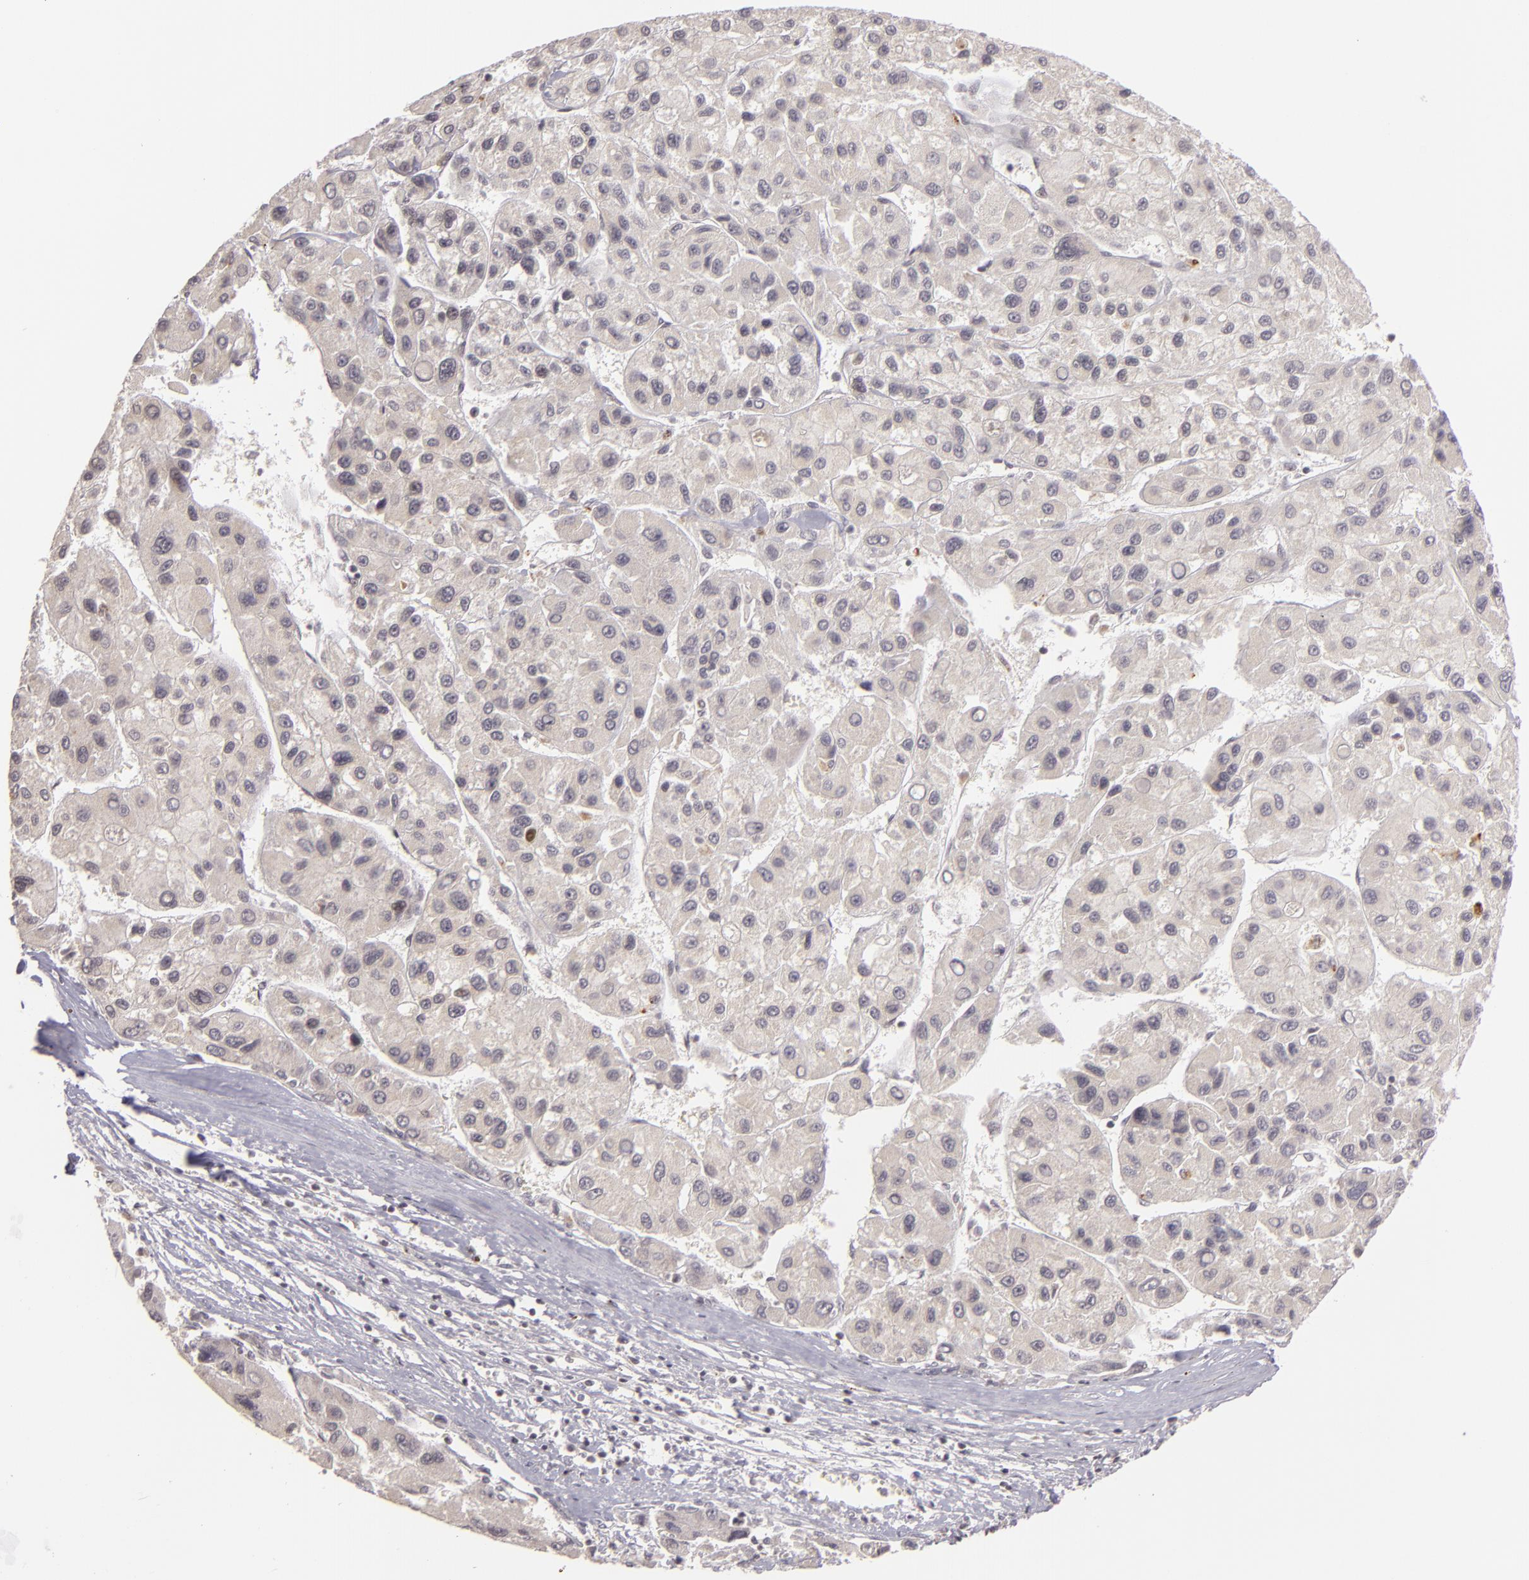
{"staining": {"intensity": "negative", "quantity": "none", "location": "none"}, "tissue": "liver cancer", "cell_type": "Tumor cells", "image_type": "cancer", "snomed": [{"axis": "morphology", "description": "Carcinoma, Hepatocellular, NOS"}, {"axis": "topography", "description": "Liver"}], "caption": "DAB (3,3'-diaminobenzidine) immunohistochemical staining of liver cancer (hepatocellular carcinoma) displays no significant expression in tumor cells.", "gene": "AKAP6", "patient": {"sex": "male", "age": 64}}